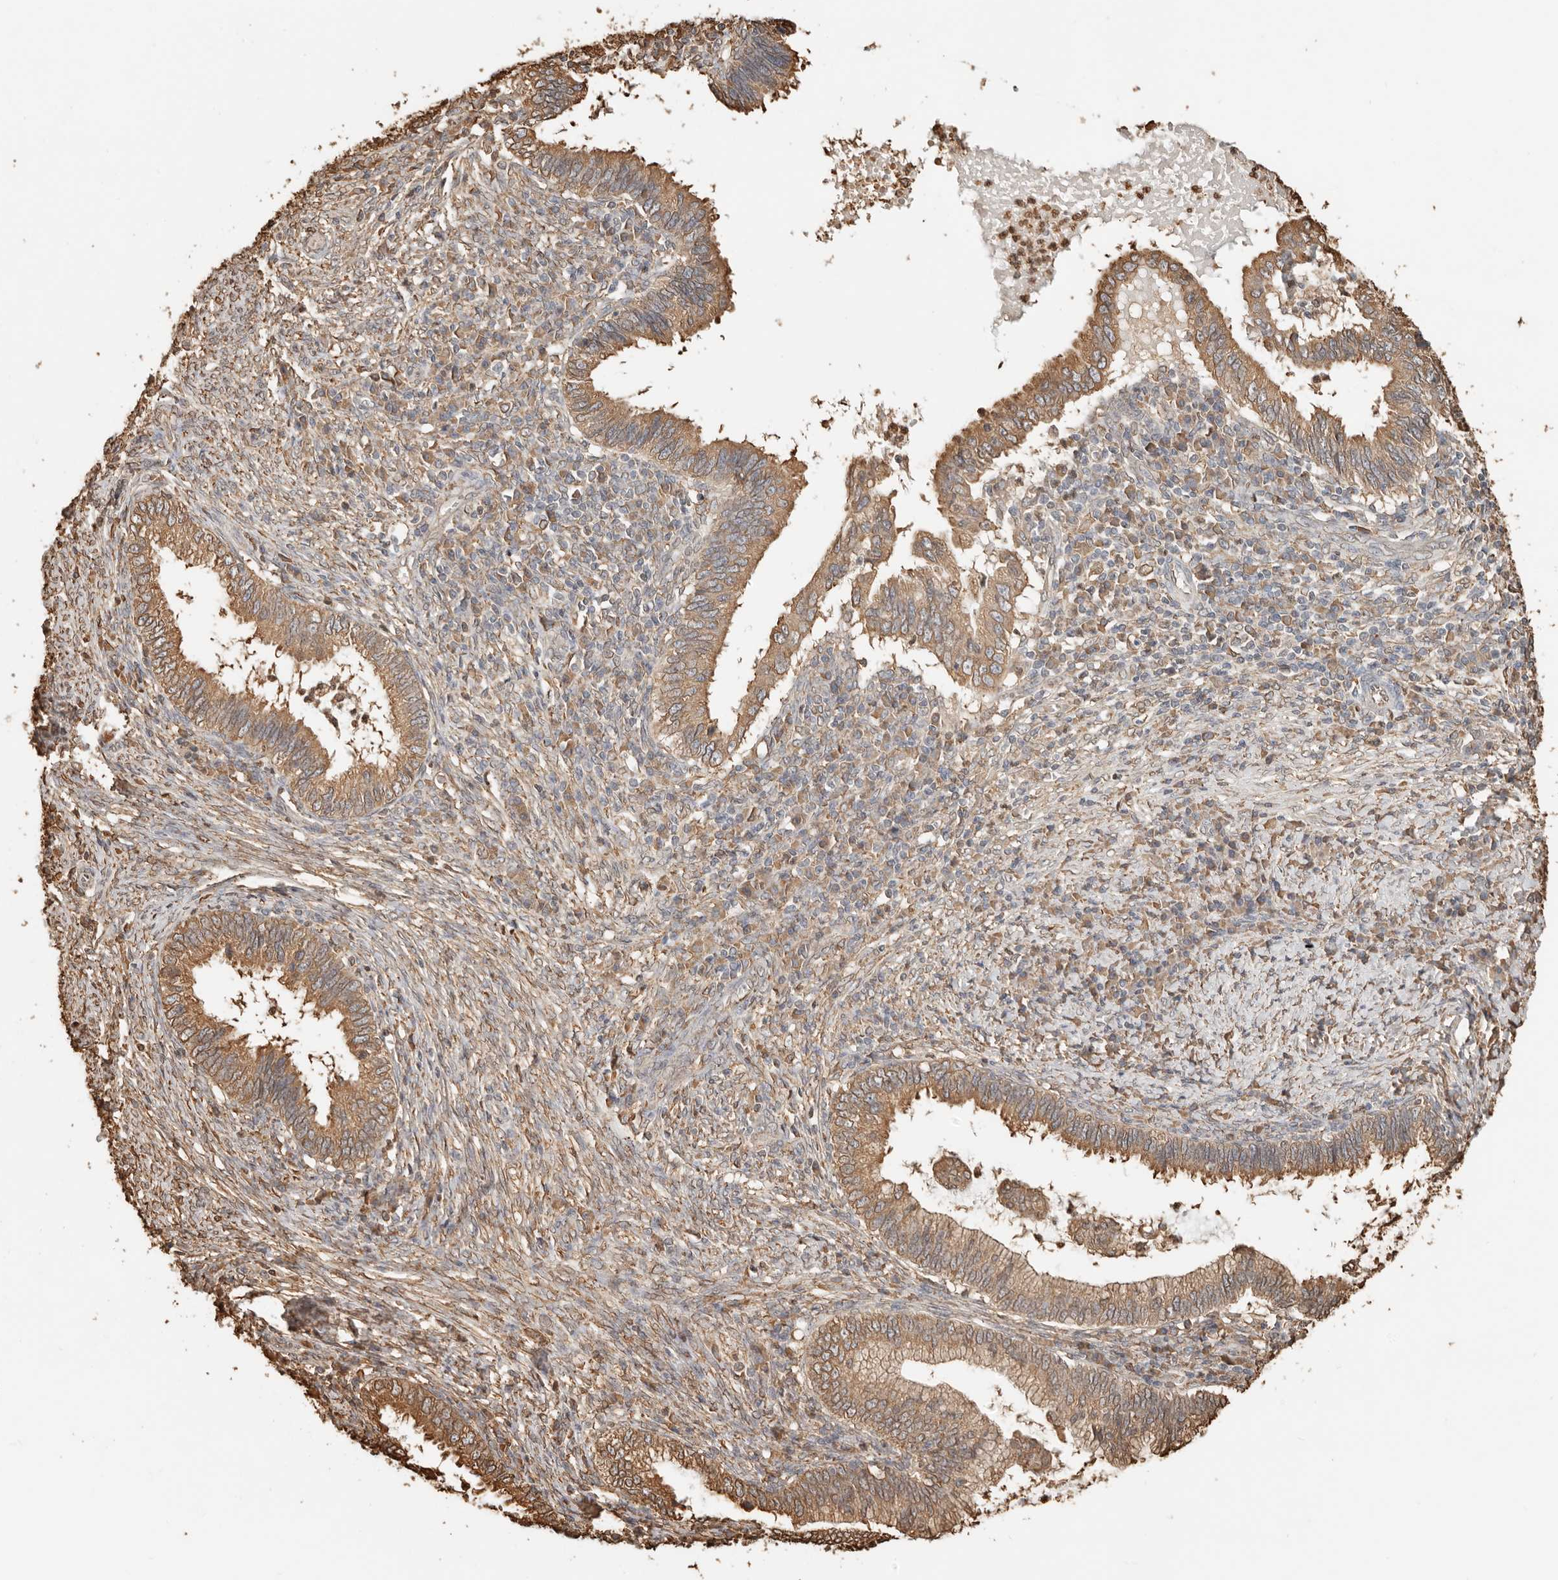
{"staining": {"intensity": "moderate", "quantity": ">75%", "location": "cytoplasmic/membranous"}, "tissue": "cervical cancer", "cell_type": "Tumor cells", "image_type": "cancer", "snomed": [{"axis": "morphology", "description": "Adenocarcinoma, NOS"}, {"axis": "topography", "description": "Cervix"}], "caption": "Moderate cytoplasmic/membranous protein staining is identified in about >75% of tumor cells in cervical cancer (adenocarcinoma).", "gene": "ARHGEF10L", "patient": {"sex": "female", "age": 36}}